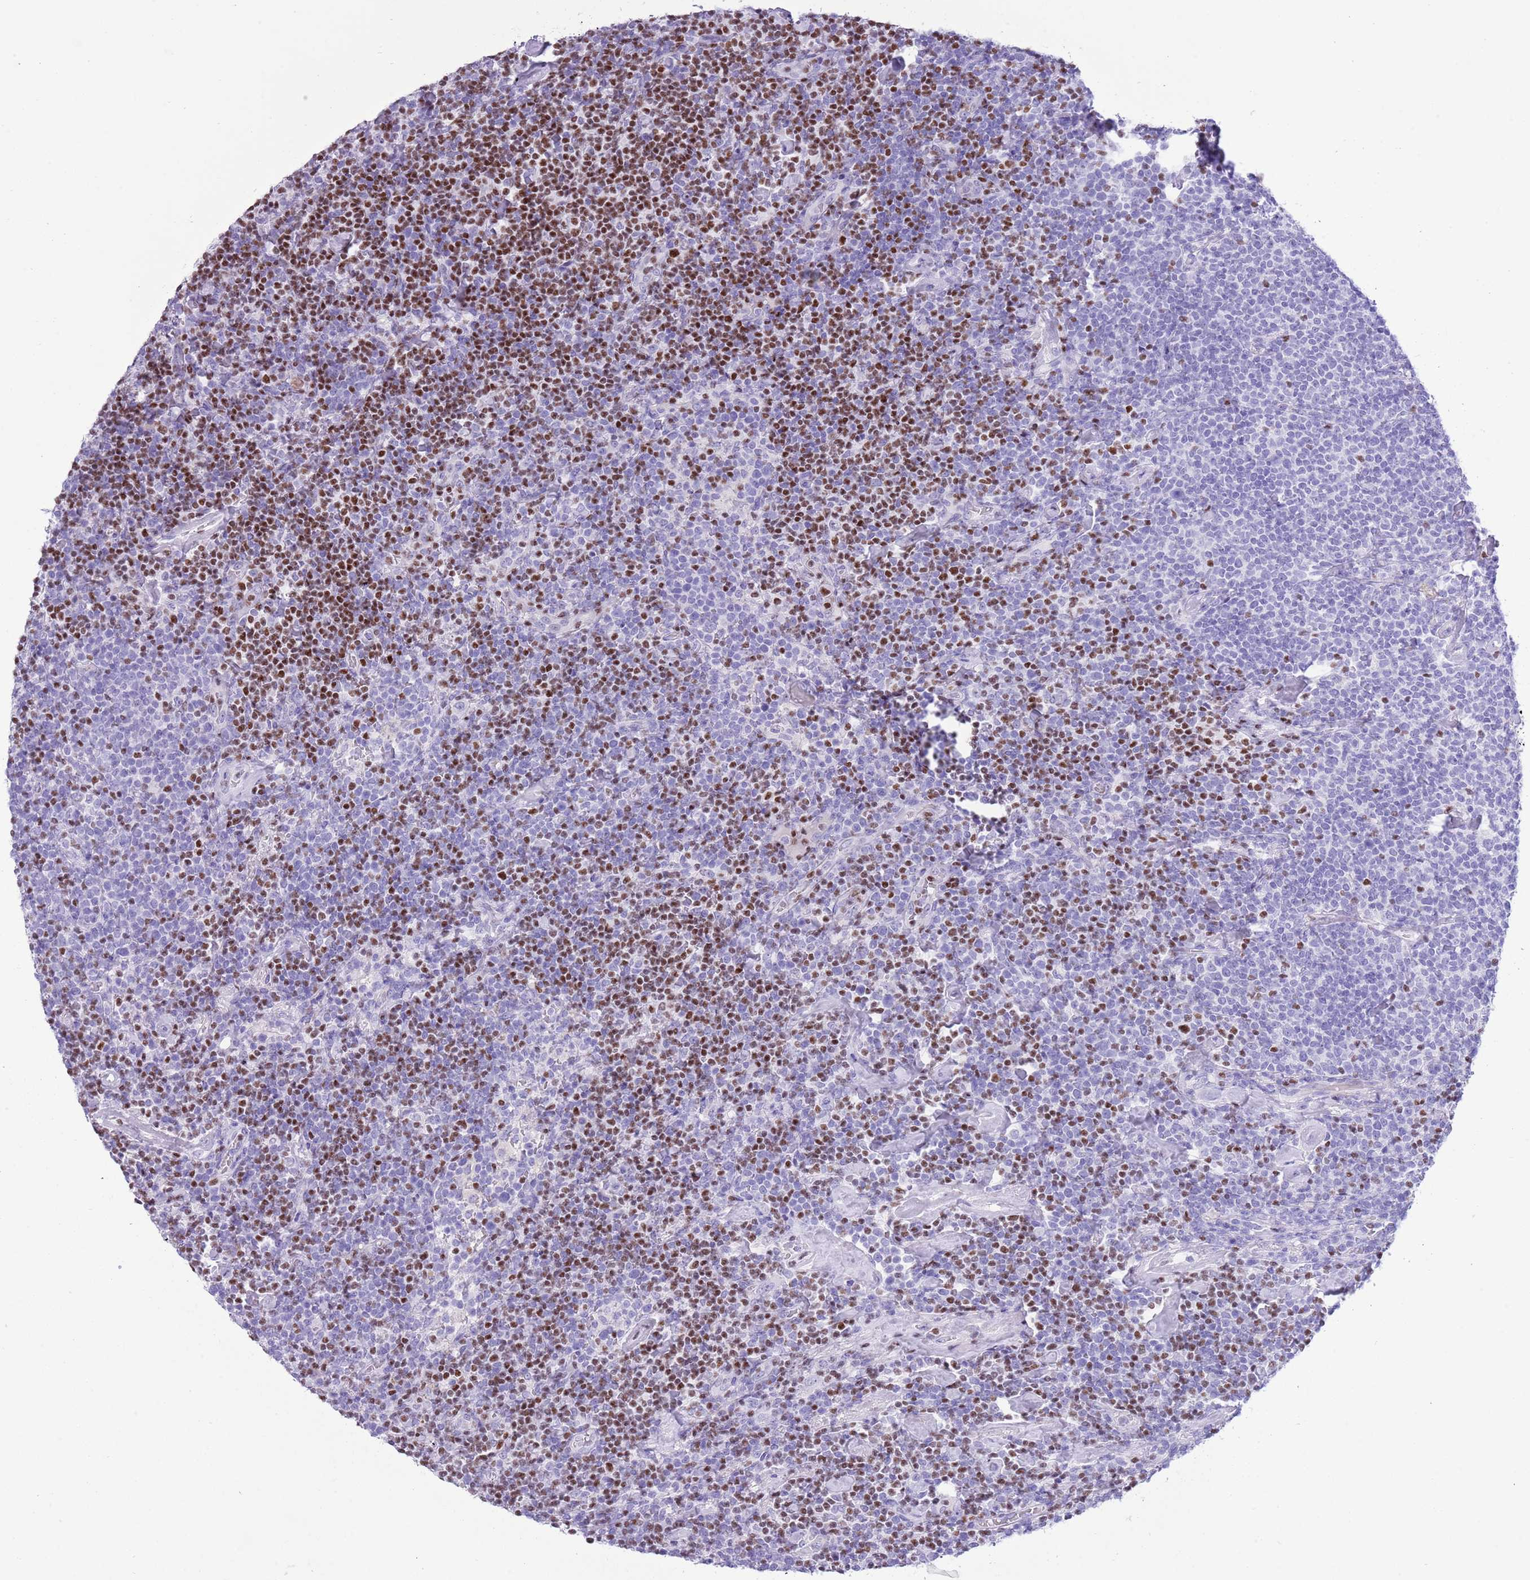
{"staining": {"intensity": "strong", "quantity": "<25%", "location": "nuclear"}, "tissue": "lymphoma", "cell_type": "Tumor cells", "image_type": "cancer", "snomed": [{"axis": "morphology", "description": "Malignant lymphoma, non-Hodgkin's type, High grade"}, {"axis": "topography", "description": "Lymph node"}], "caption": "Lymphoma stained for a protein (brown) demonstrates strong nuclear positive positivity in approximately <25% of tumor cells.", "gene": "BCL11B", "patient": {"sex": "male", "age": 61}}